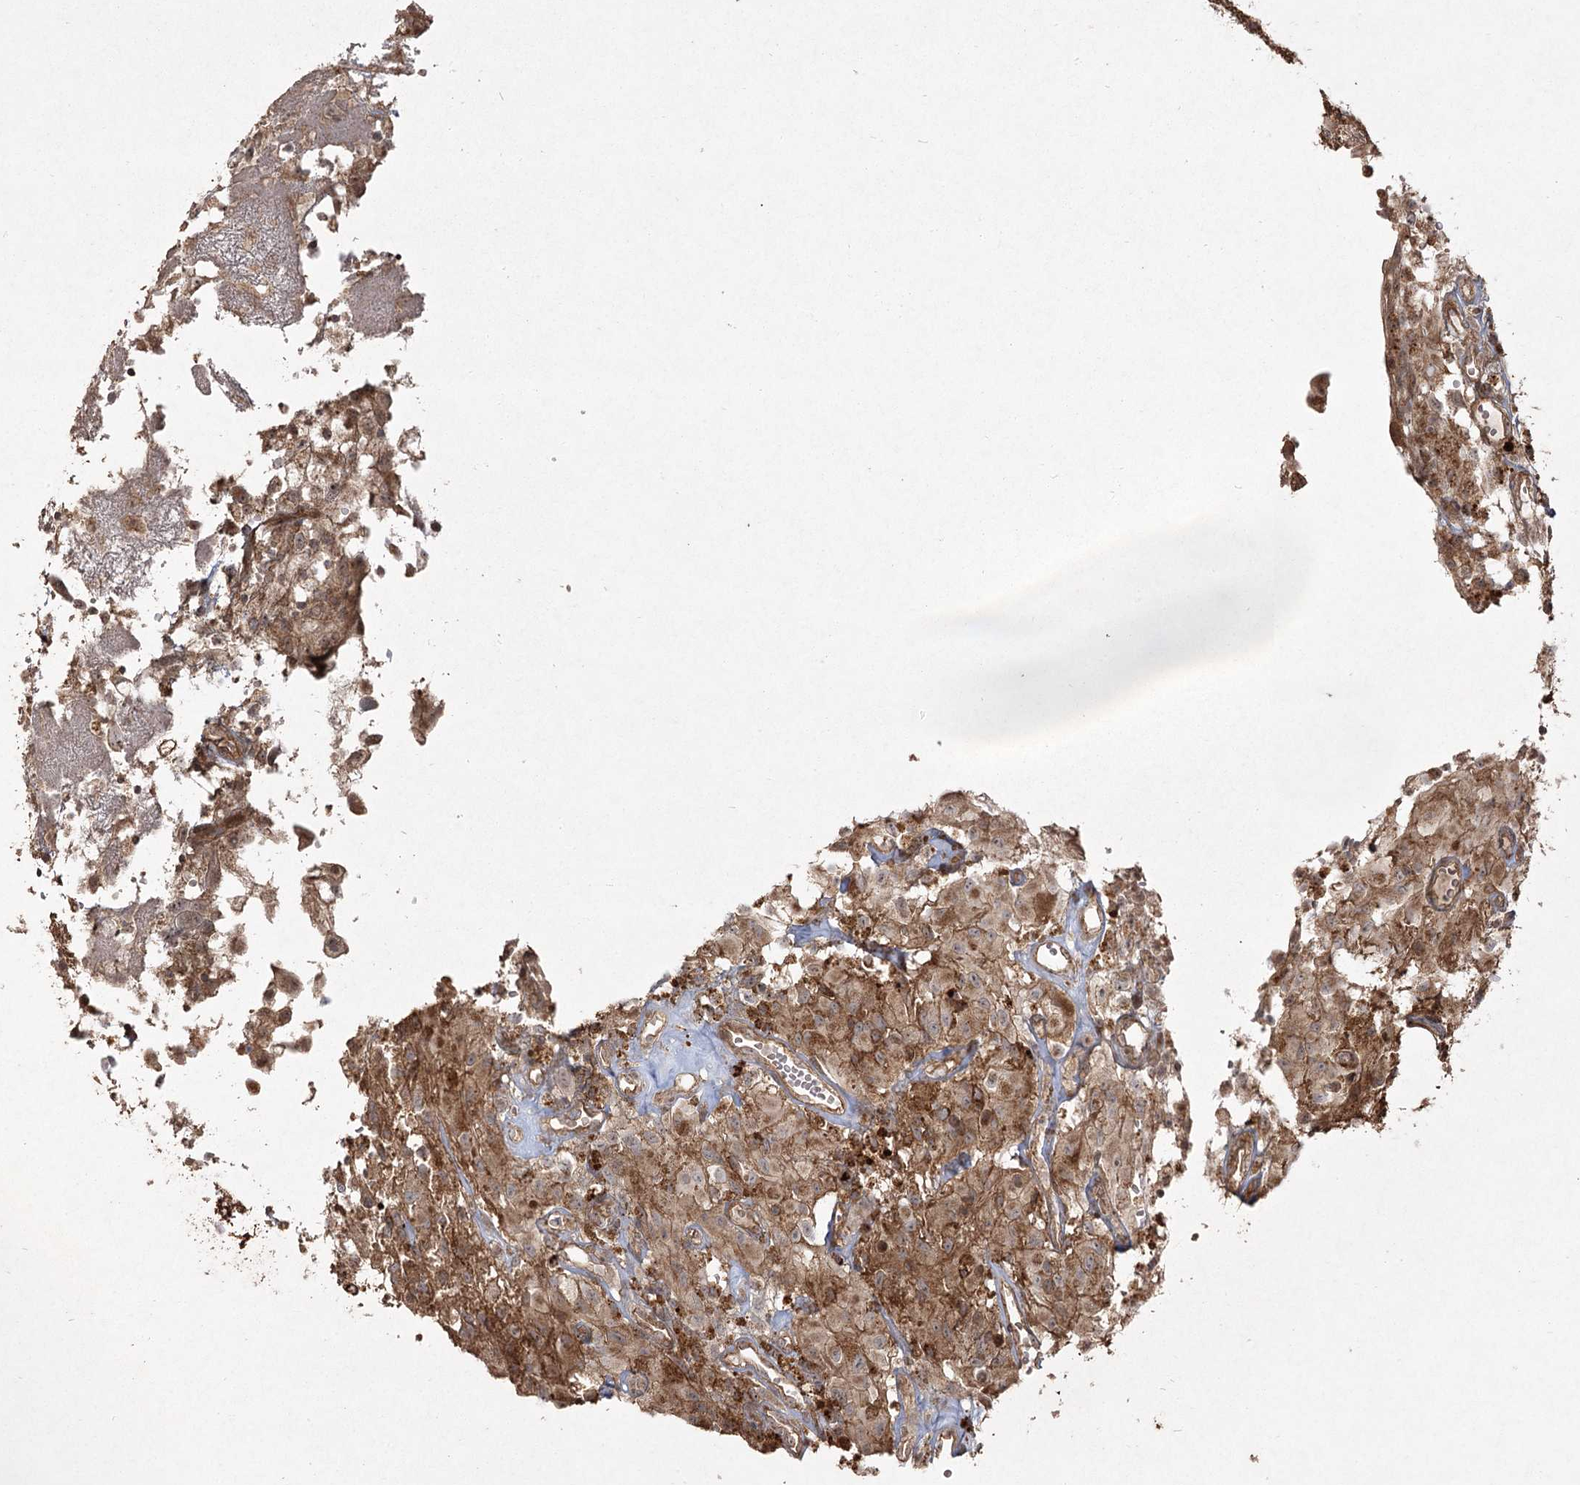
{"staining": {"intensity": "weak", "quantity": ">75%", "location": "cytoplasmic/membranous"}, "tissue": "glioma", "cell_type": "Tumor cells", "image_type": "cancer", "snomed": [{"axis": "morphology", "description": "Glioma, malignant, High grade"}, {"axis": "topography", "description": "Brain"}], "caption": "A high-resolution image shows immunohistochemistry staining of glioma, which demonstrates weak cytoplasmic/membranous staining in approximately >75% of tumor cells.", "gene": "CPLANE1", "patient": {"sex": "female", "age": 59}}